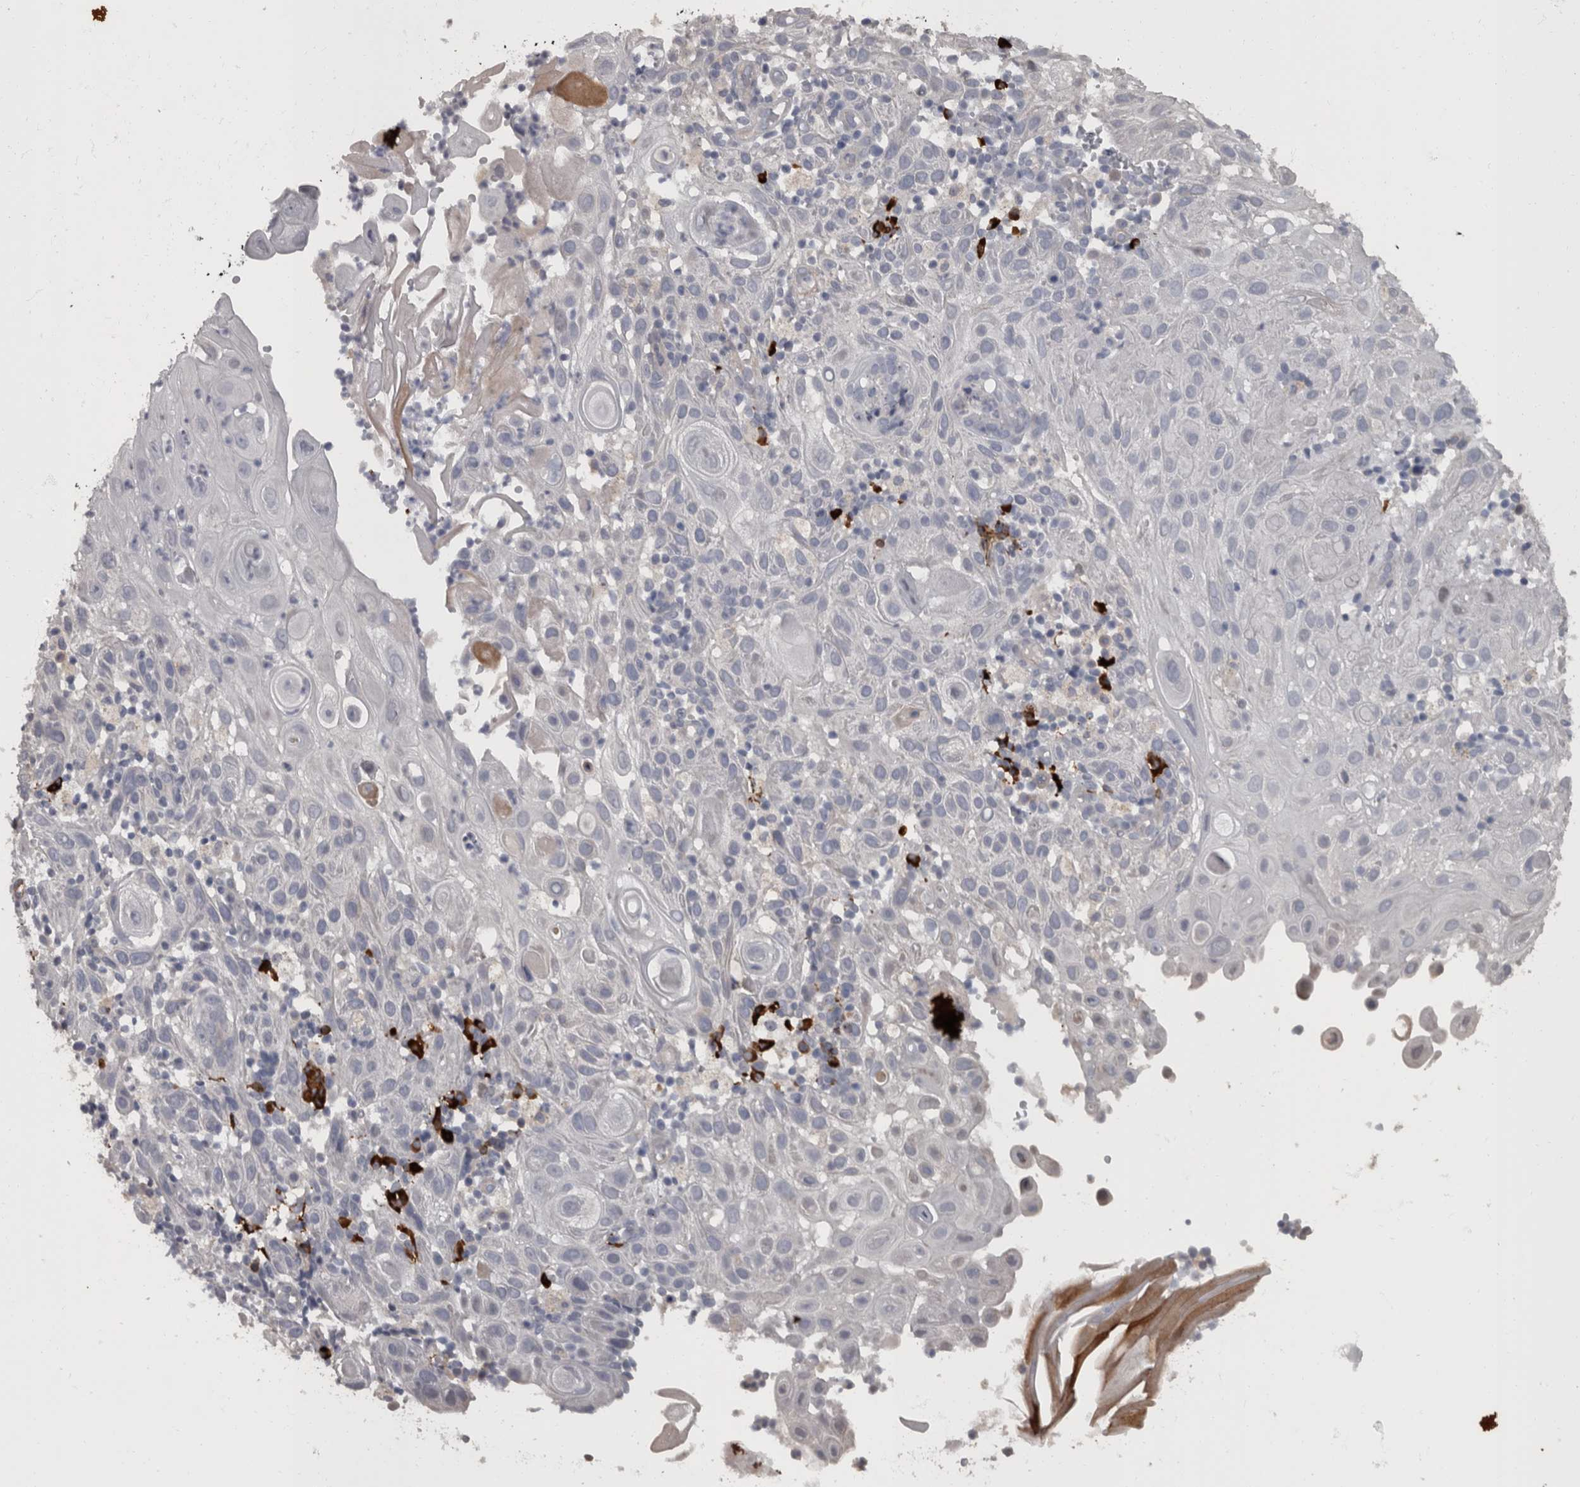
{"staining": {"intensity": "negative", "quantity": "none", "location": "none"}, "tissue": "skin cancer", "cell_type": "Tumor cells", "image_type": "cancer", "snomed": [{"axis": "morphology", "description": "Normal tissue, NOS"}, {"axis": "morphology", "description": "Squamous cell carcinoma, NOS"}, {"axis": "topography", "description": "Skin"}], "caption": "Tumor cells are negative for protein expression in human skin cancer.", "gene": "MASTL", "patient": {"sex": "female", "age": 96}}